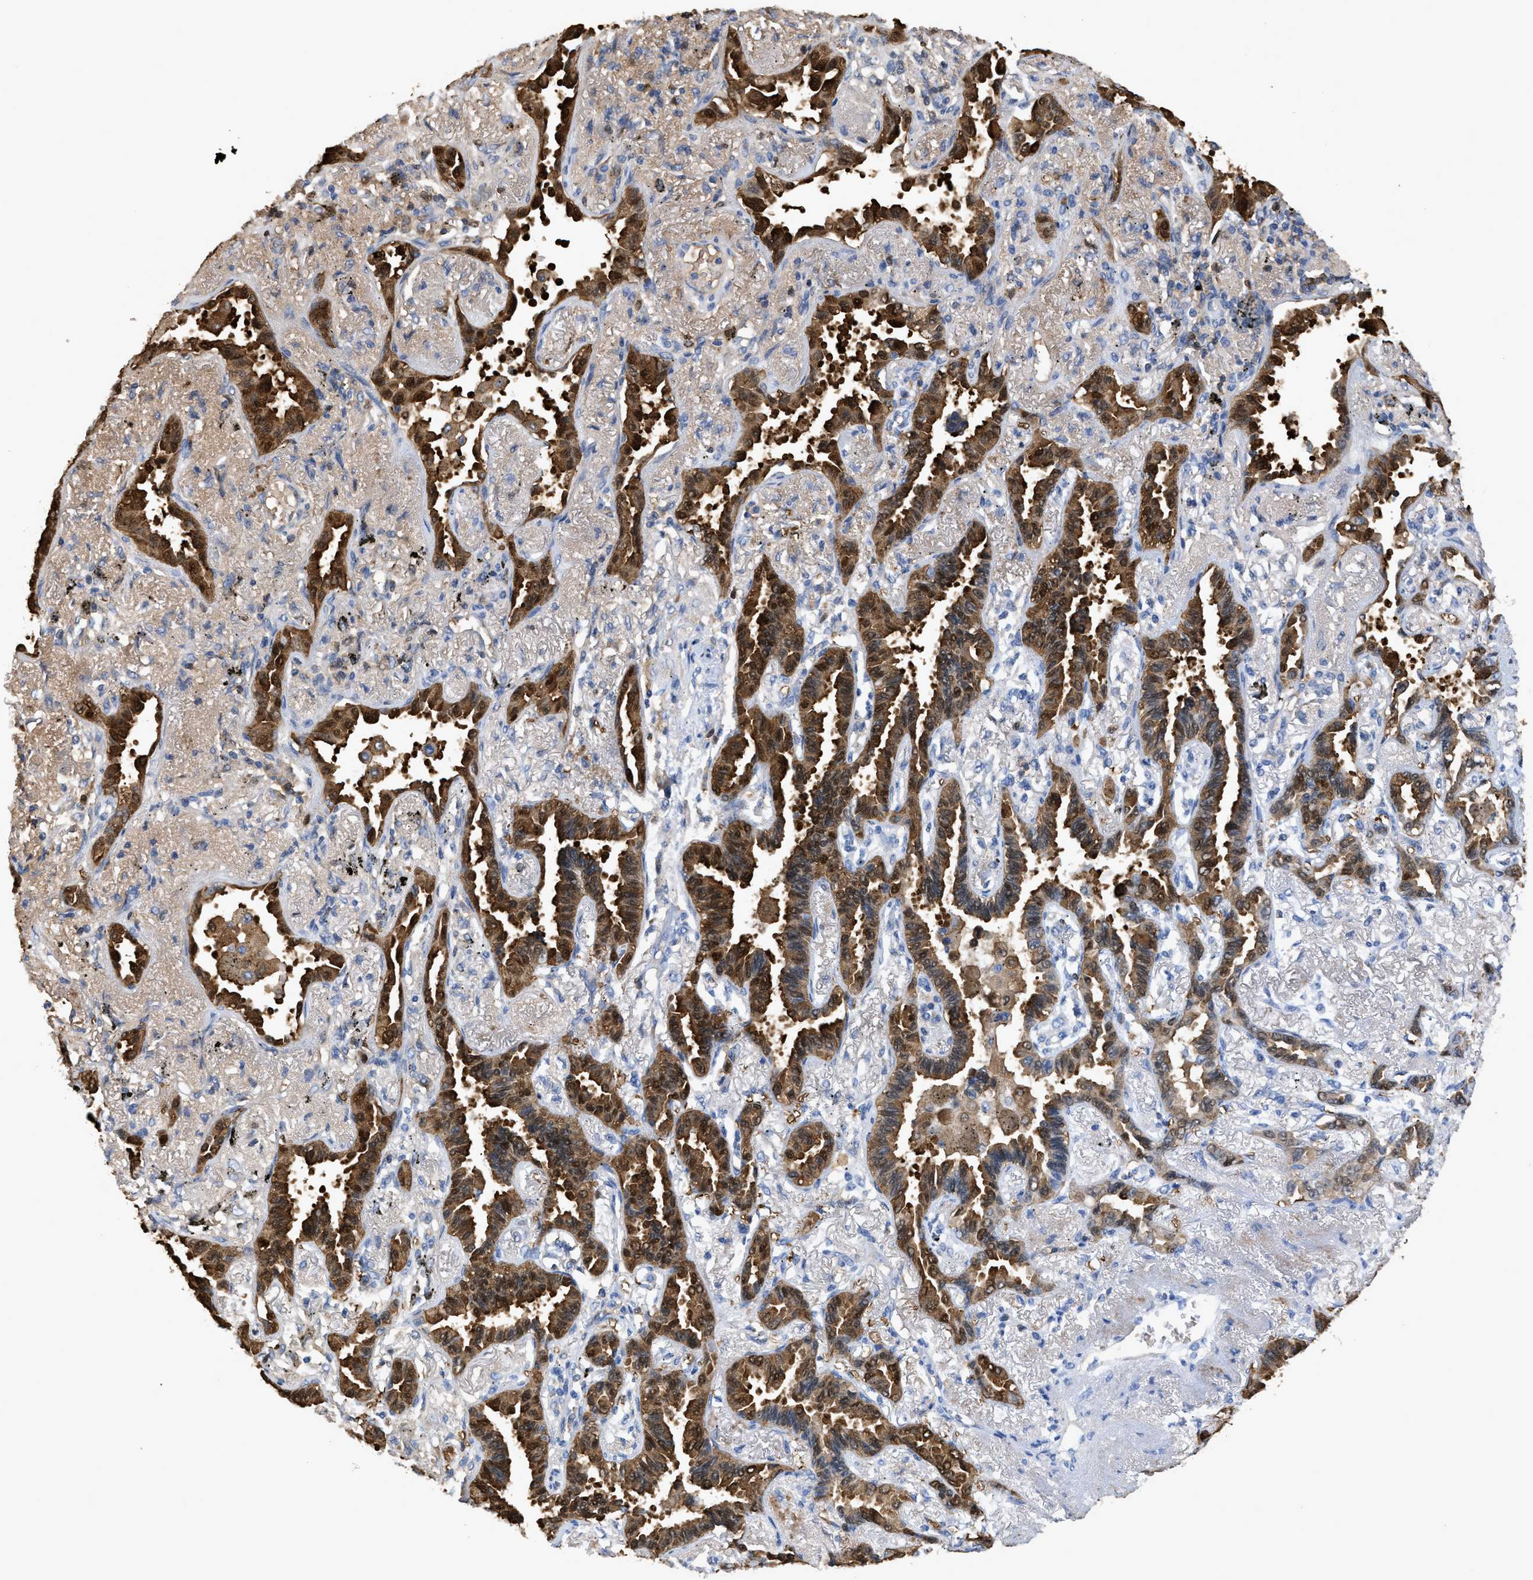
{"staining": {"intensity": "moderate", "quantity": ">75%", "location": "cytoplasmic/membranous"}, "tissue": "lung cancer", "cell_type": "Tumor cells", "image_type": "cancer", "snomed": [{"axis": "morphology", "description": "Adenocarcinoma, NOS"}, {"axis": "topography", "description": "Lung"}], "caption": "Protein staining of adenocarcinoma (lung) tissue shows moderate cytoplasmic/membranous expression in approximately >75% of tumor cells.", "gene": "CRYM", "patient": {"sex": "male", "age": 59}}